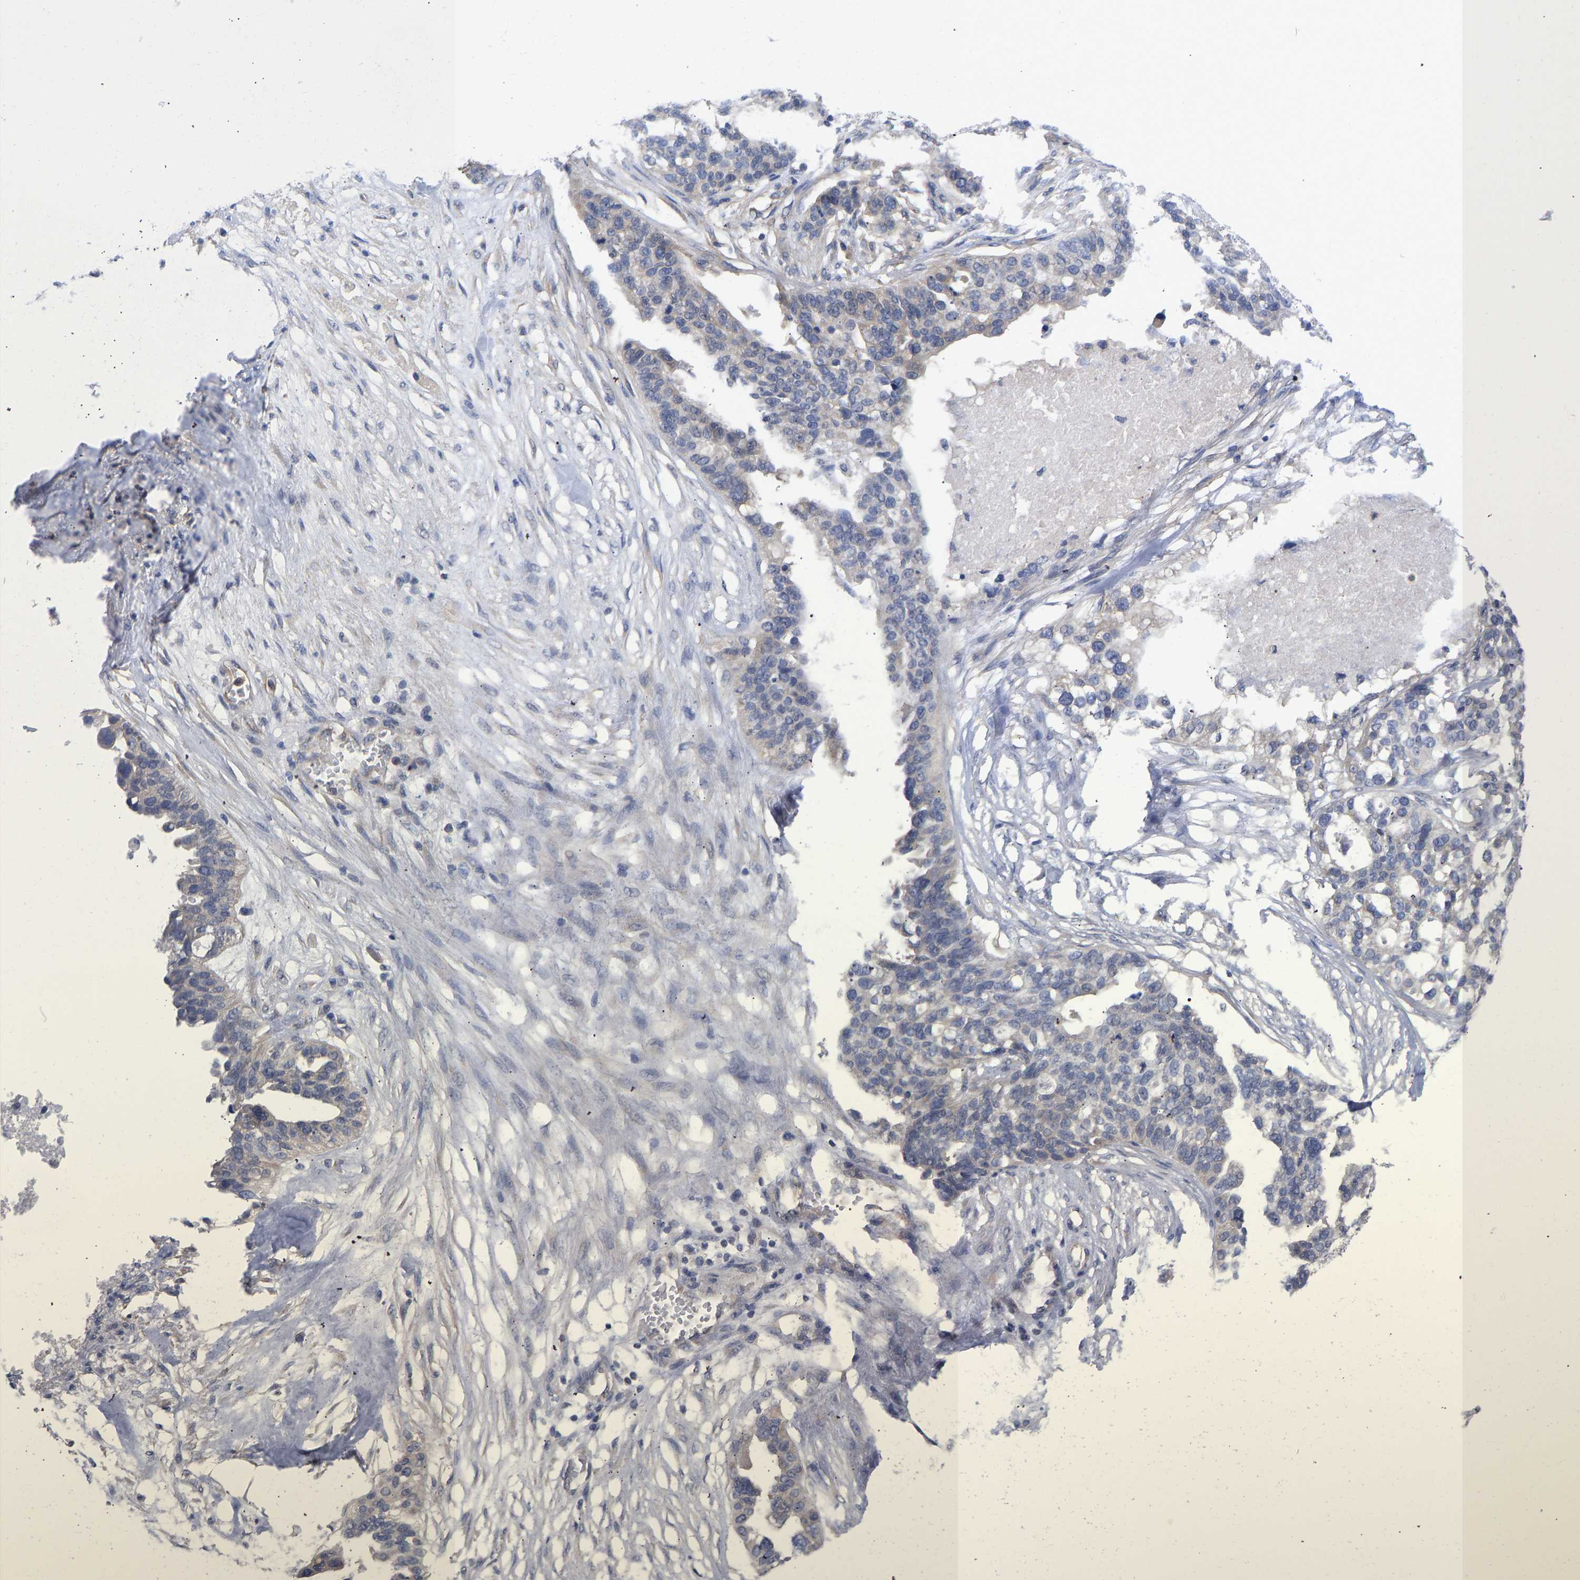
{"staining": {"intensity": "weak", "quantity": "<25%", "location": "cytoplasmic/membranous"}, "tissue": "ovarian cancer", "cell_type": "Tumor cells", "image_type": "cancer", "snomed": [{"axis": "morphology", "description": "Cystadenocarcinoma, serous, NOS"}, {"axis": "topography", "description": "Ovary"}], "caption": "Human ovarian cancer (serous cystadenocarcinoma) stained for a protein using IHC exhibits no staining in tumor cells.", "gene": "MAP2K3", "patient": {"sex": "female", "age": 59}}